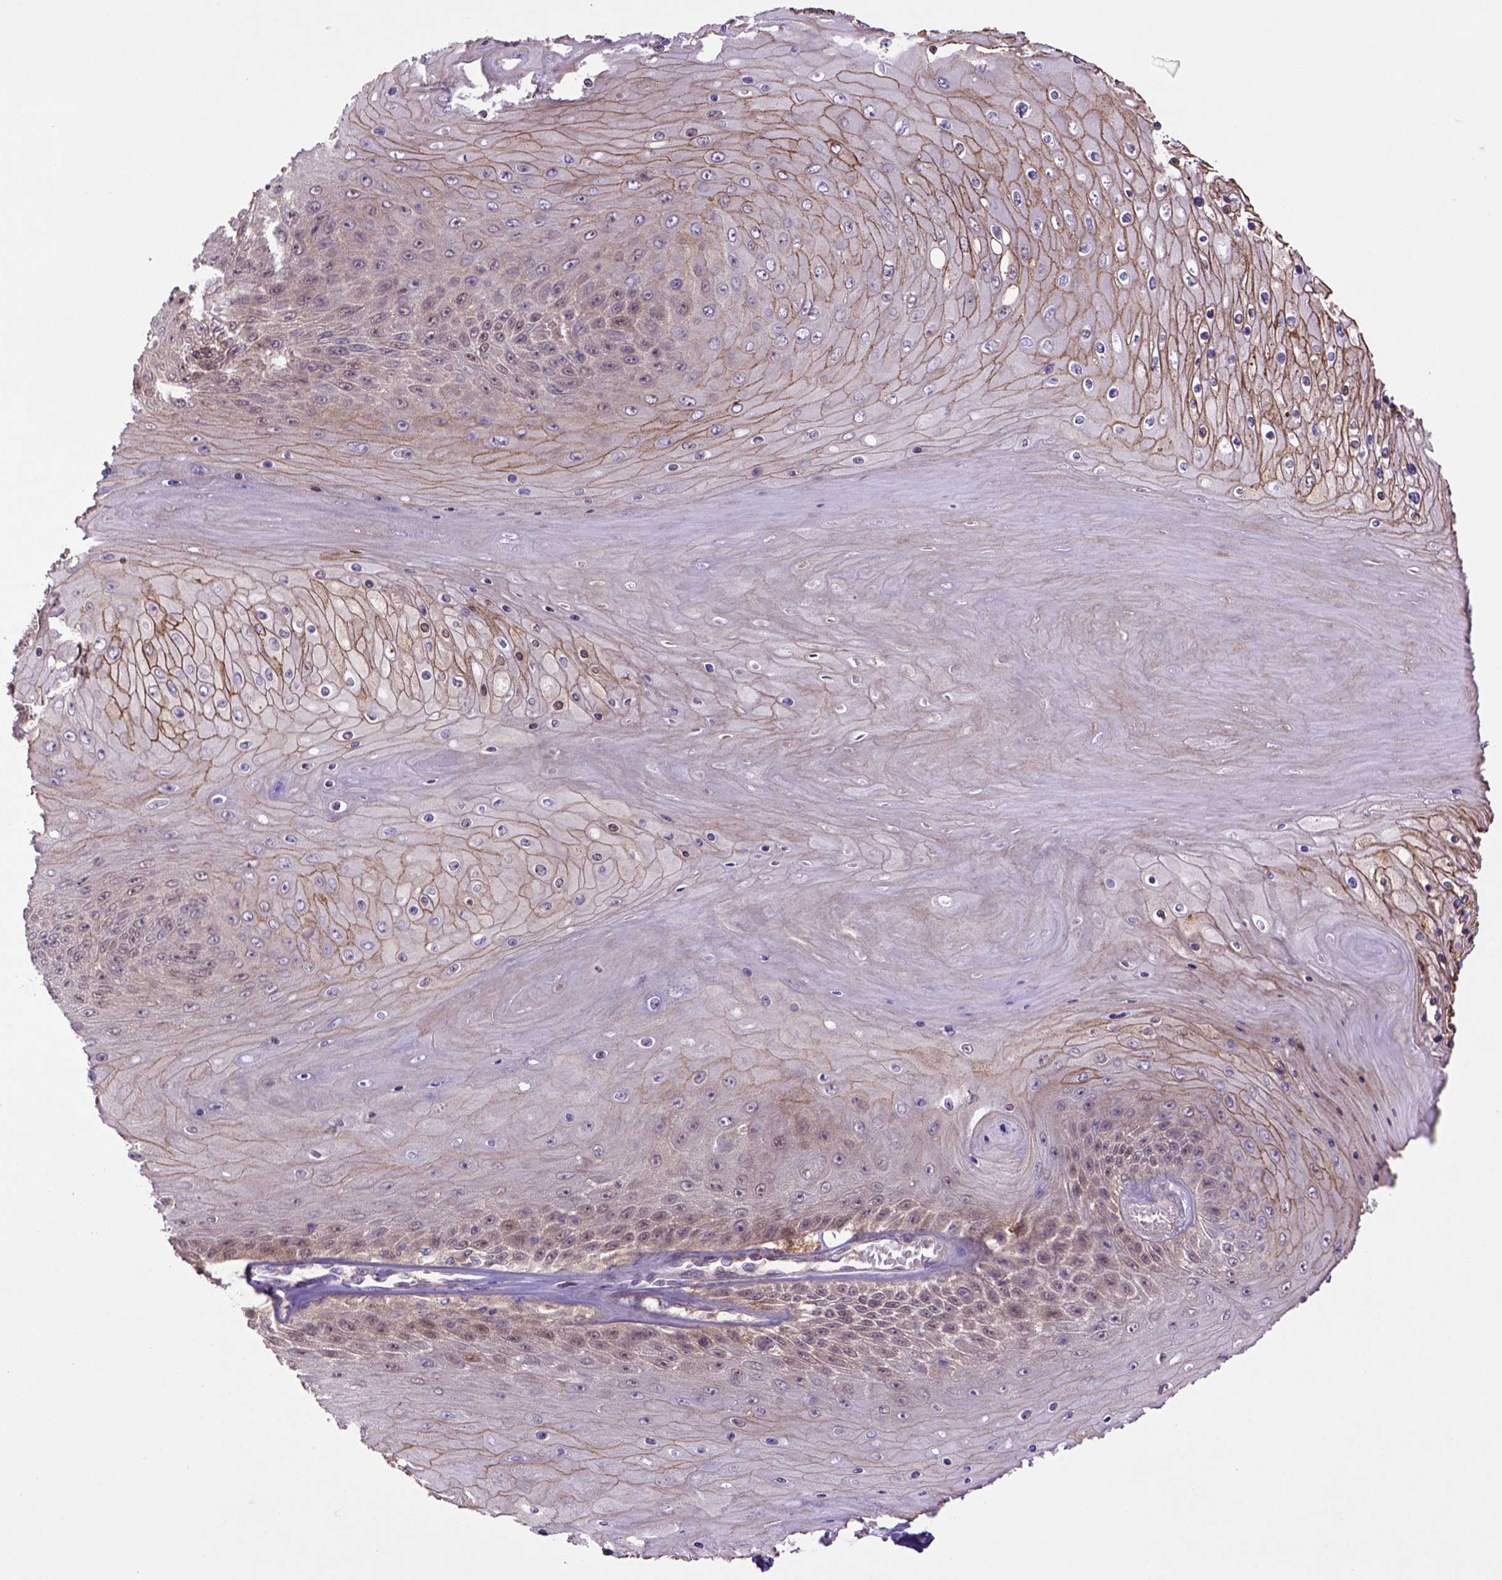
{"staining": {"intensity": "moderate", "quantity": ">75%", "location": "cytoplasmic/membranous"}, "tissue": "skin cancer", "cell_type": "Tumor cells", "image_type": "cancer", "snomed": [{"axis": "morphology", "description": "Squamous cell carcinoma, NOS"}, {"axis": "topography", "description": "Skin"}], "caption": "Immunohistochemistry (IHC) photomicrograph of neoplastic tissue: skin cancer stained using immunohistochemistry (IHC) displays medium levels of moderate protein expression localized specifically in the cytoplasmic/membranous of tumor cells, appearing as a cytoplasmic/membranous brown color.", "gene": "HSPBP1", "patient": {"sex": "male", "age": 62}}